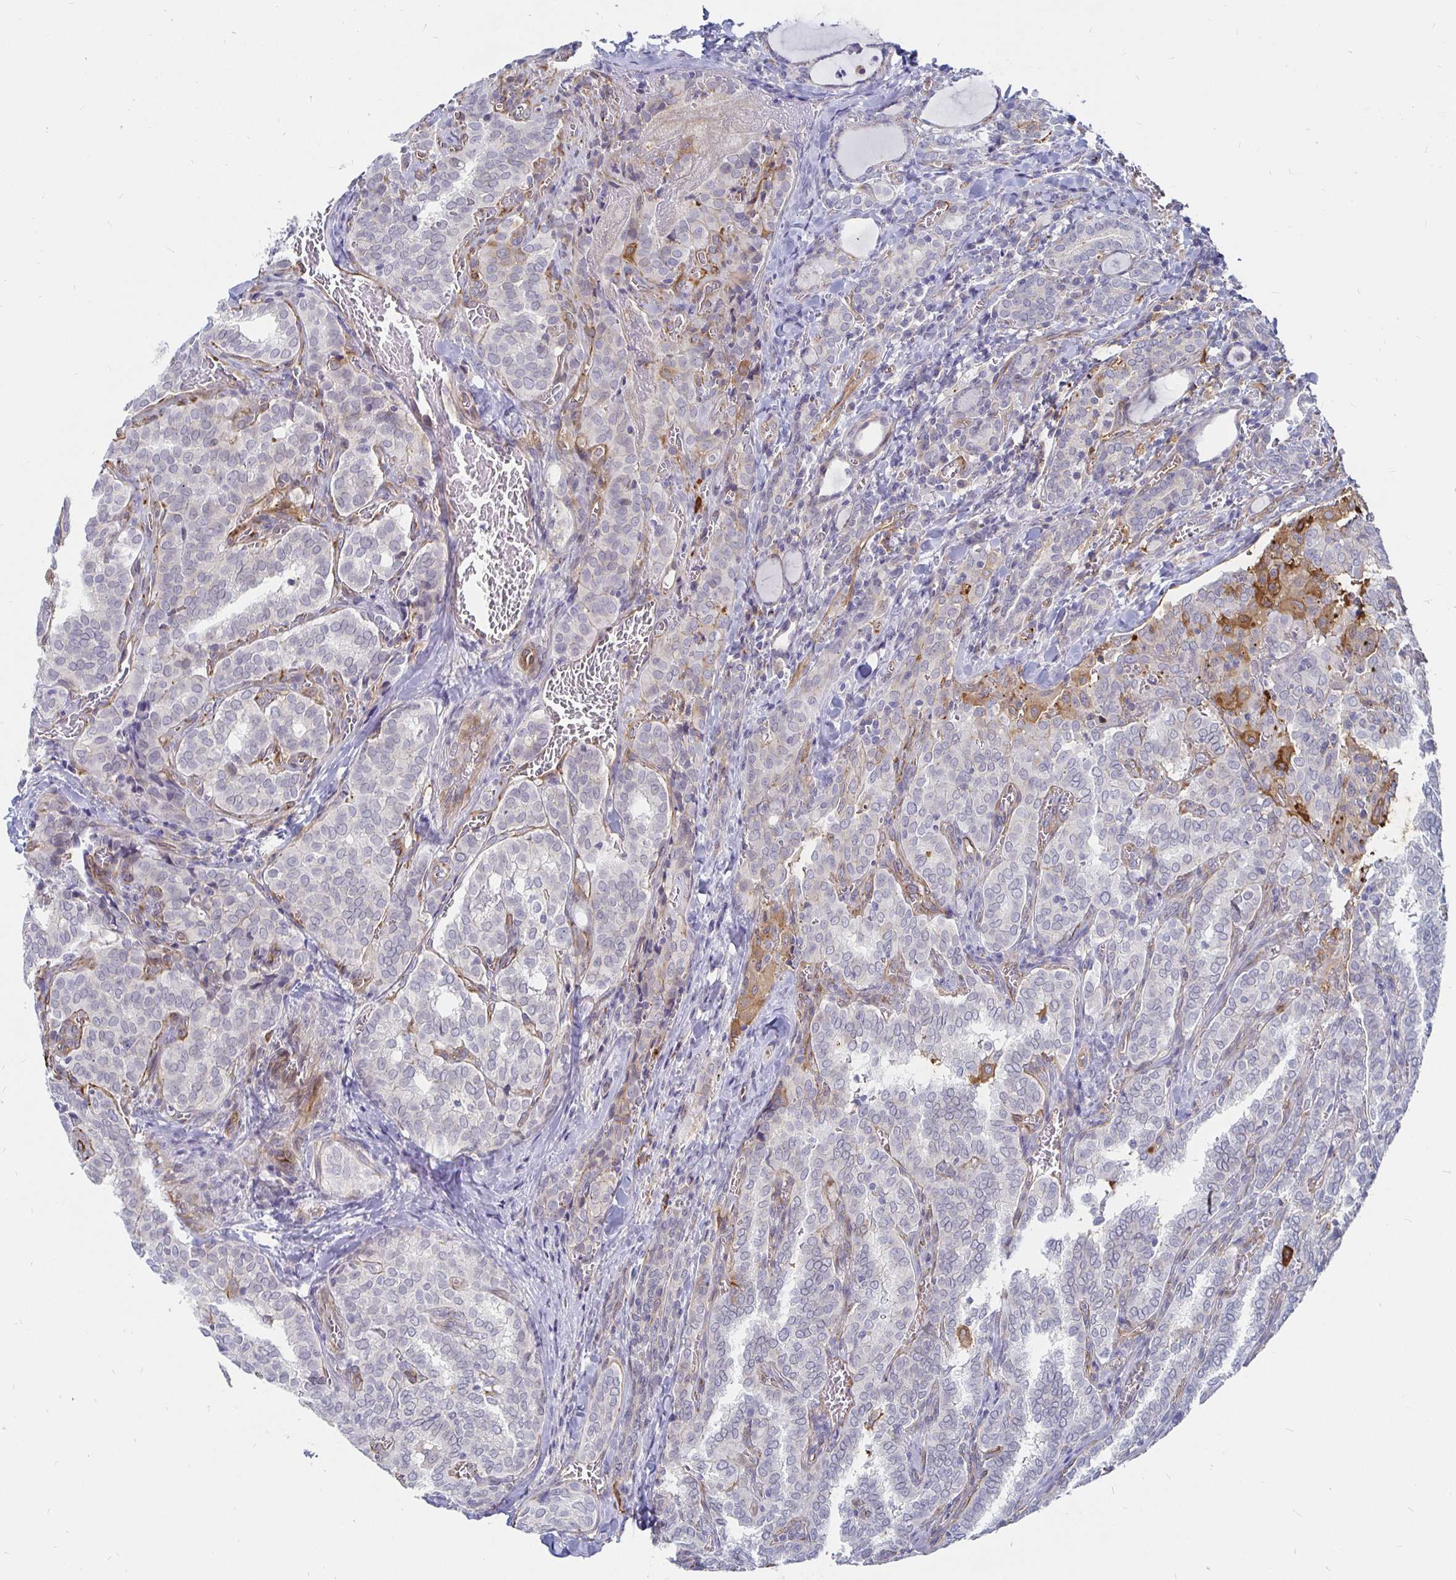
{"staining": {"intensity": "moderate", "quantity": "<25%", "location": "cytoplasmic/membranous"}, "tissue": "thyroid cancer", "cell_type": "Tumor cells", "image_type": "cancer", "snomed": [{"axis": "morphology", "description": "Papillary adenocarcinoma, NOS"}, {"axis": "topography", "description": "Thyroid gland"}], "caption": "Immunohistochemistry (IHC) photomicrograph of papillary adenocarcinoma (thyroid) stained for a protein (brown), which demonstrates low levels of moderate cytoplasmic/membranous staining in about <25% of tumor cells.", "gene": "CCDC85A", "patient": {"sex": "female", "age": 30}}